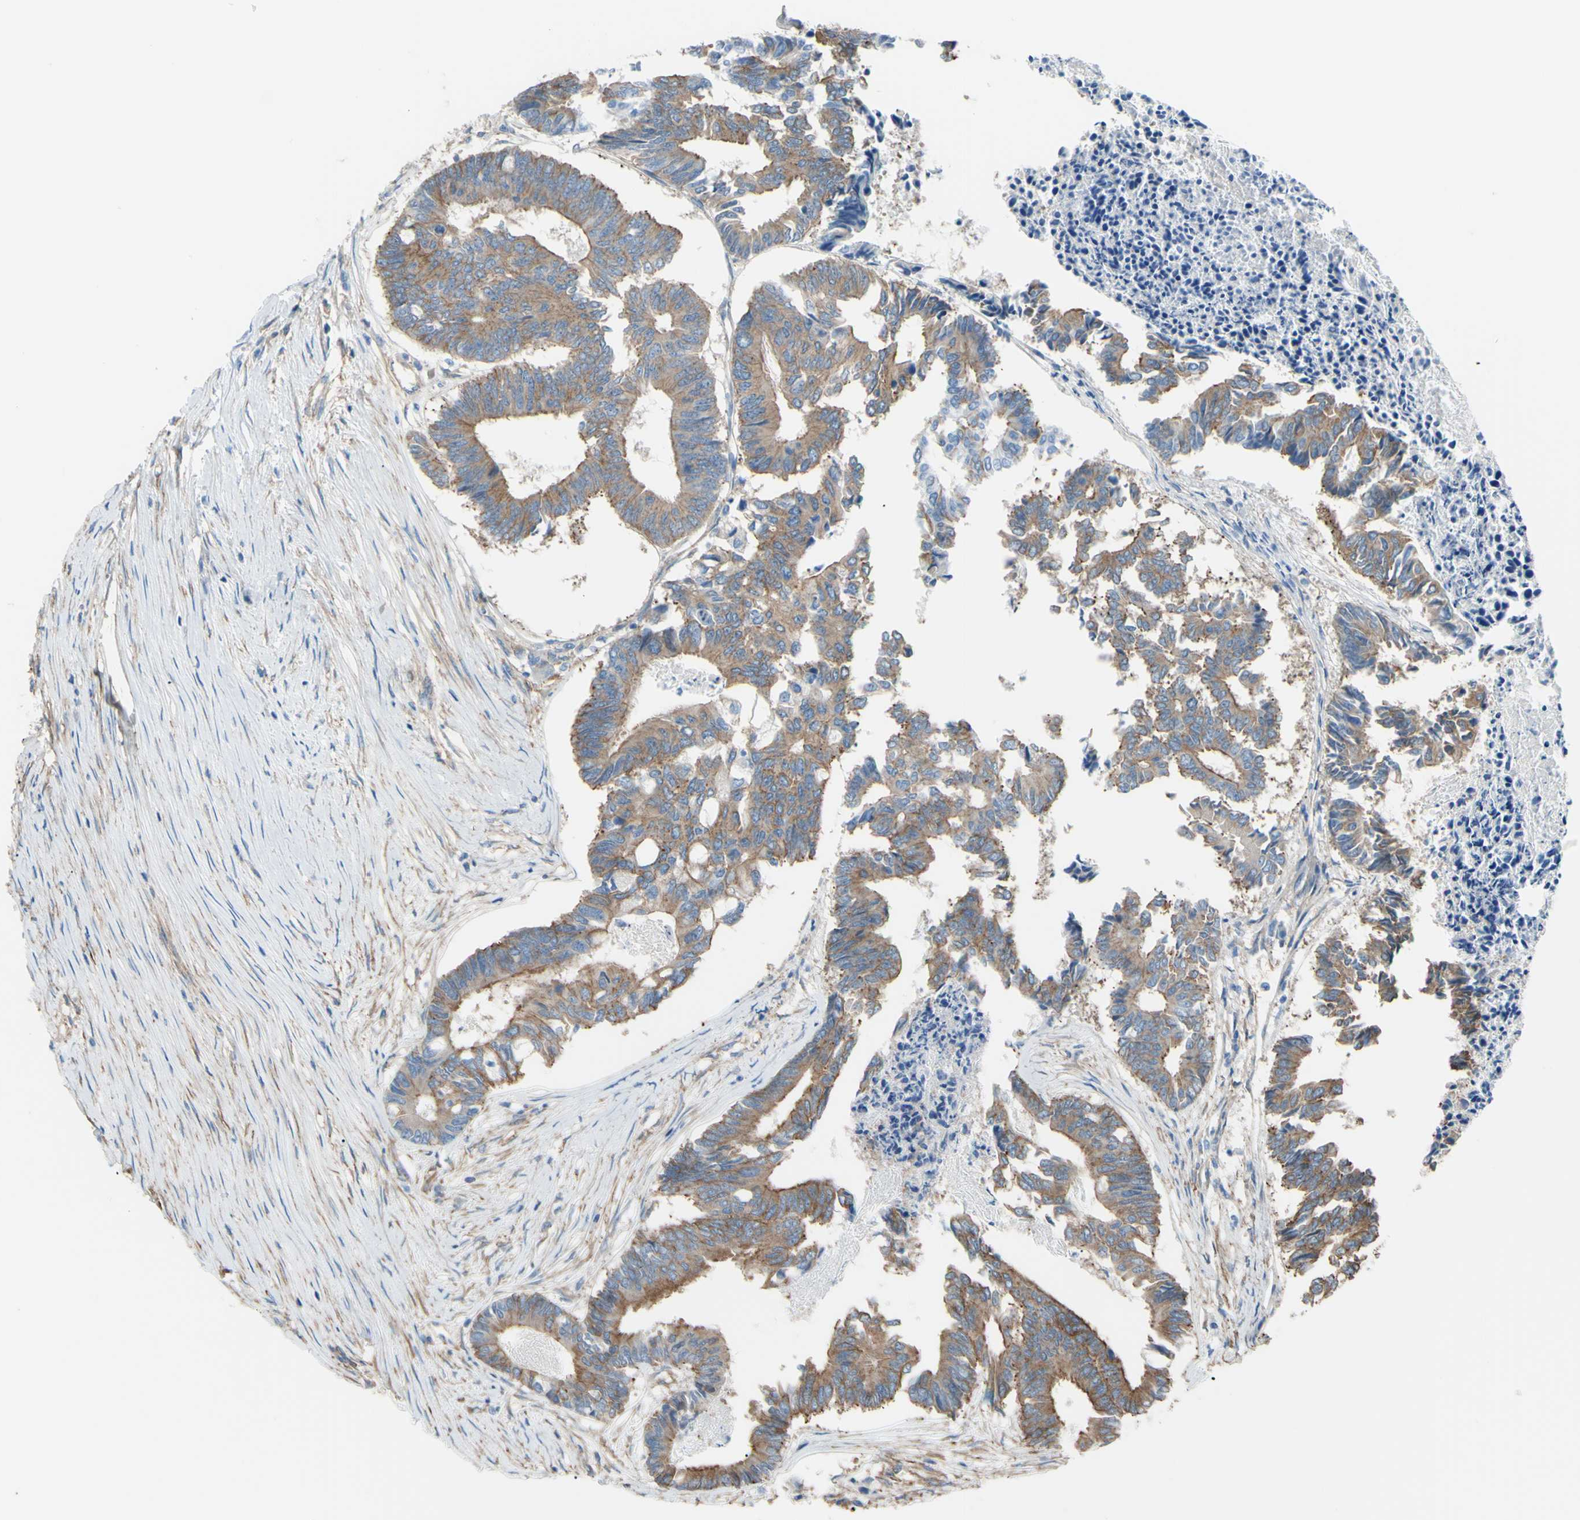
{"staining": {"intensity": "moderate", "quantity": ">75%", "location": "cytoplasmic/membranous"}, "tissue": "colorectal cancer", "cell_type": "Tumor cells", "image_type": "cancer", "snomed": [{"axis": "morphology", "description": "Adenocarcinoma, NOS"}, {"axis": "topography", "description": "Rectum"}], "caption": "Colorectal cancer stained with immunohistochemistry (IHC) exhibits moderate cytoplasmic/membranous positivity in about >75% of tumor cells.", "gene": "ADD1", "patient": {"sex": "male", "age": 63}}